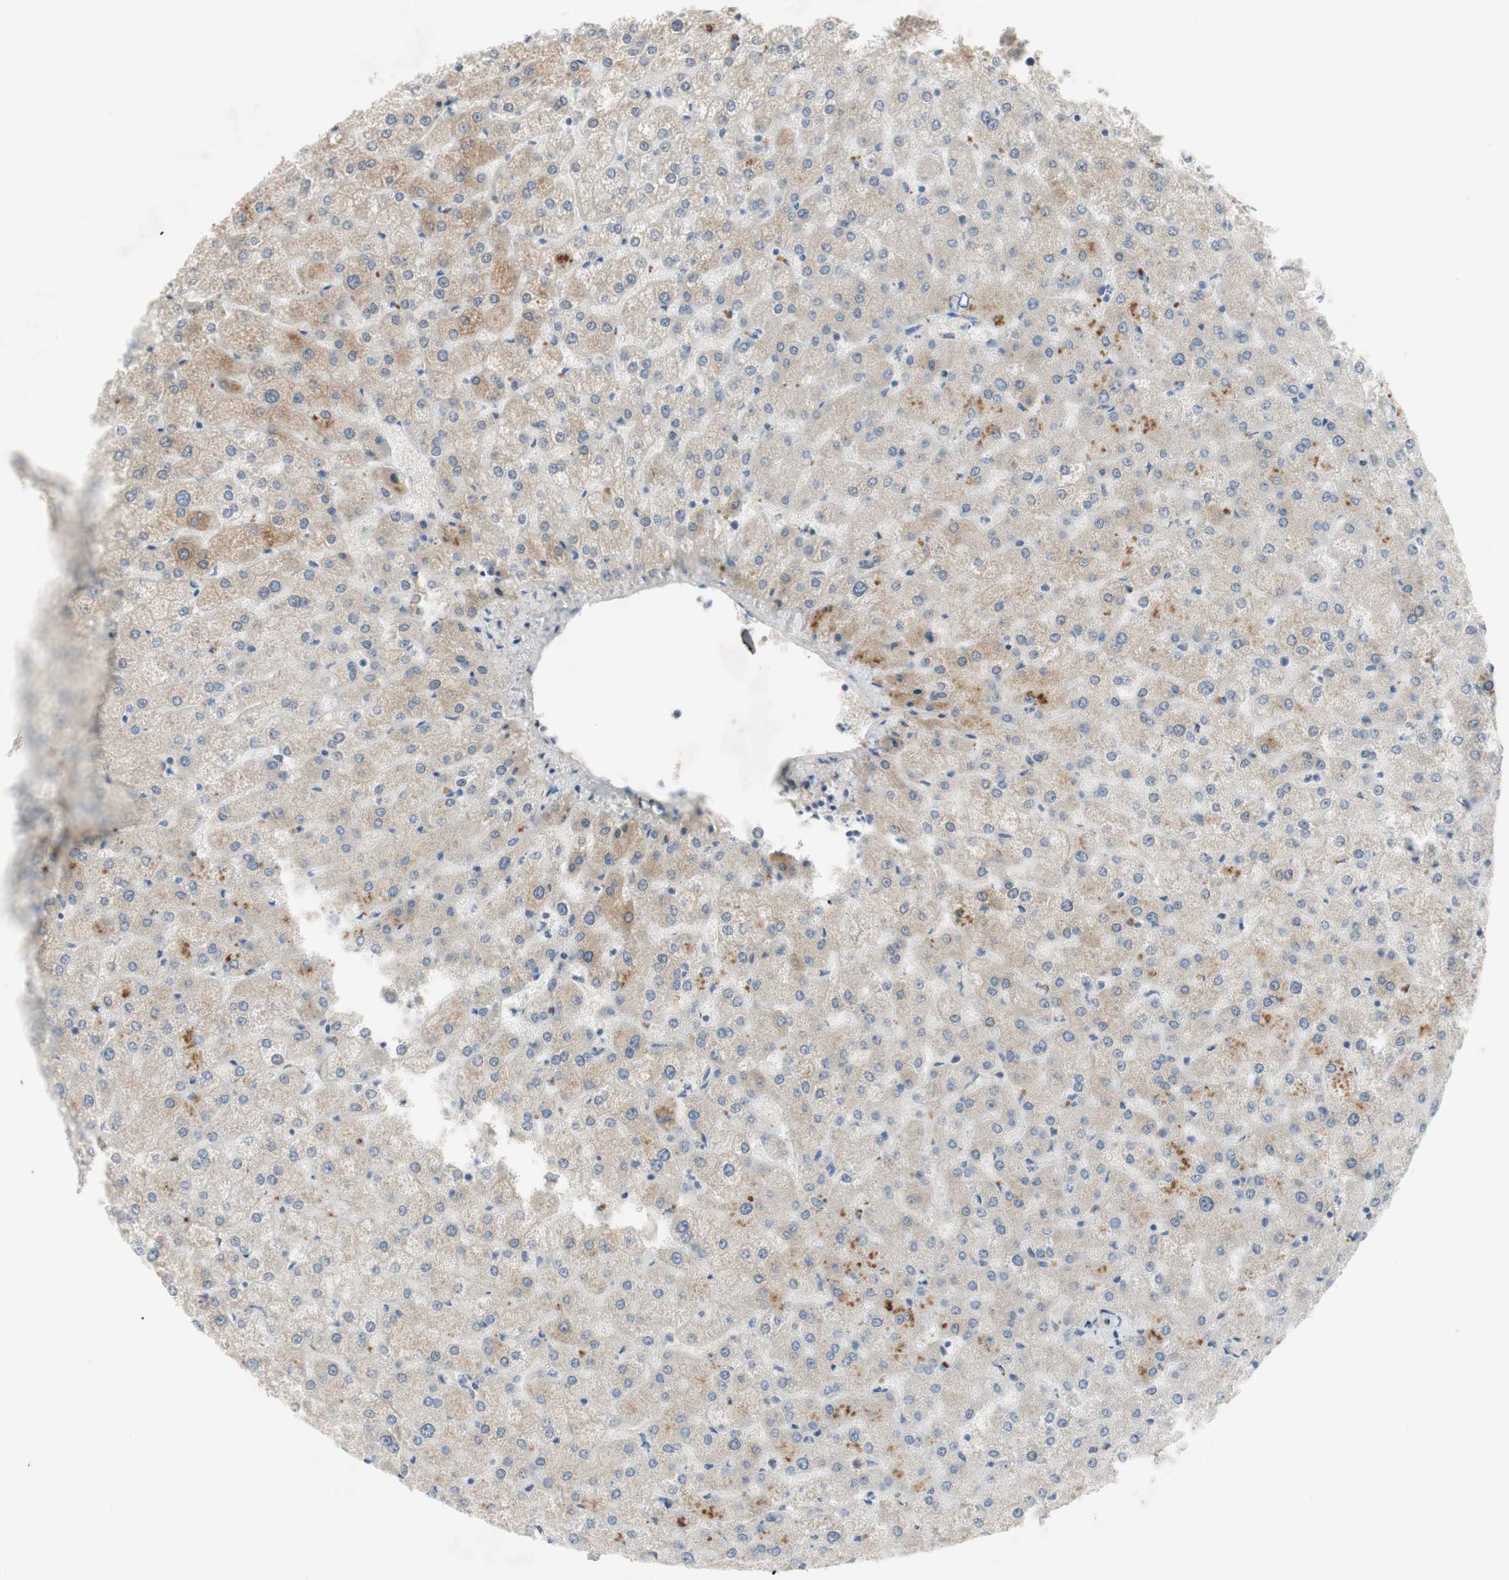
{"staining": {"intensity": "negative", "quantity": "none", "location": "none"}, "tissue": "liver", "cell_type": "Cholangiocytes", "image_type": "normal", "snomed": [{"axis": "morphology", "description": "Normal tissue, NOS"}, {"axis": "topography", "description": "Liver"}], "caption": "DAB (3,3'-diaminobenzidine) immunohistochemical staining of benign liver reveals no significant positivity in cholangiocytes.", "gene": "FDFT1", "patient": {"sex": "female", "age": 32}}